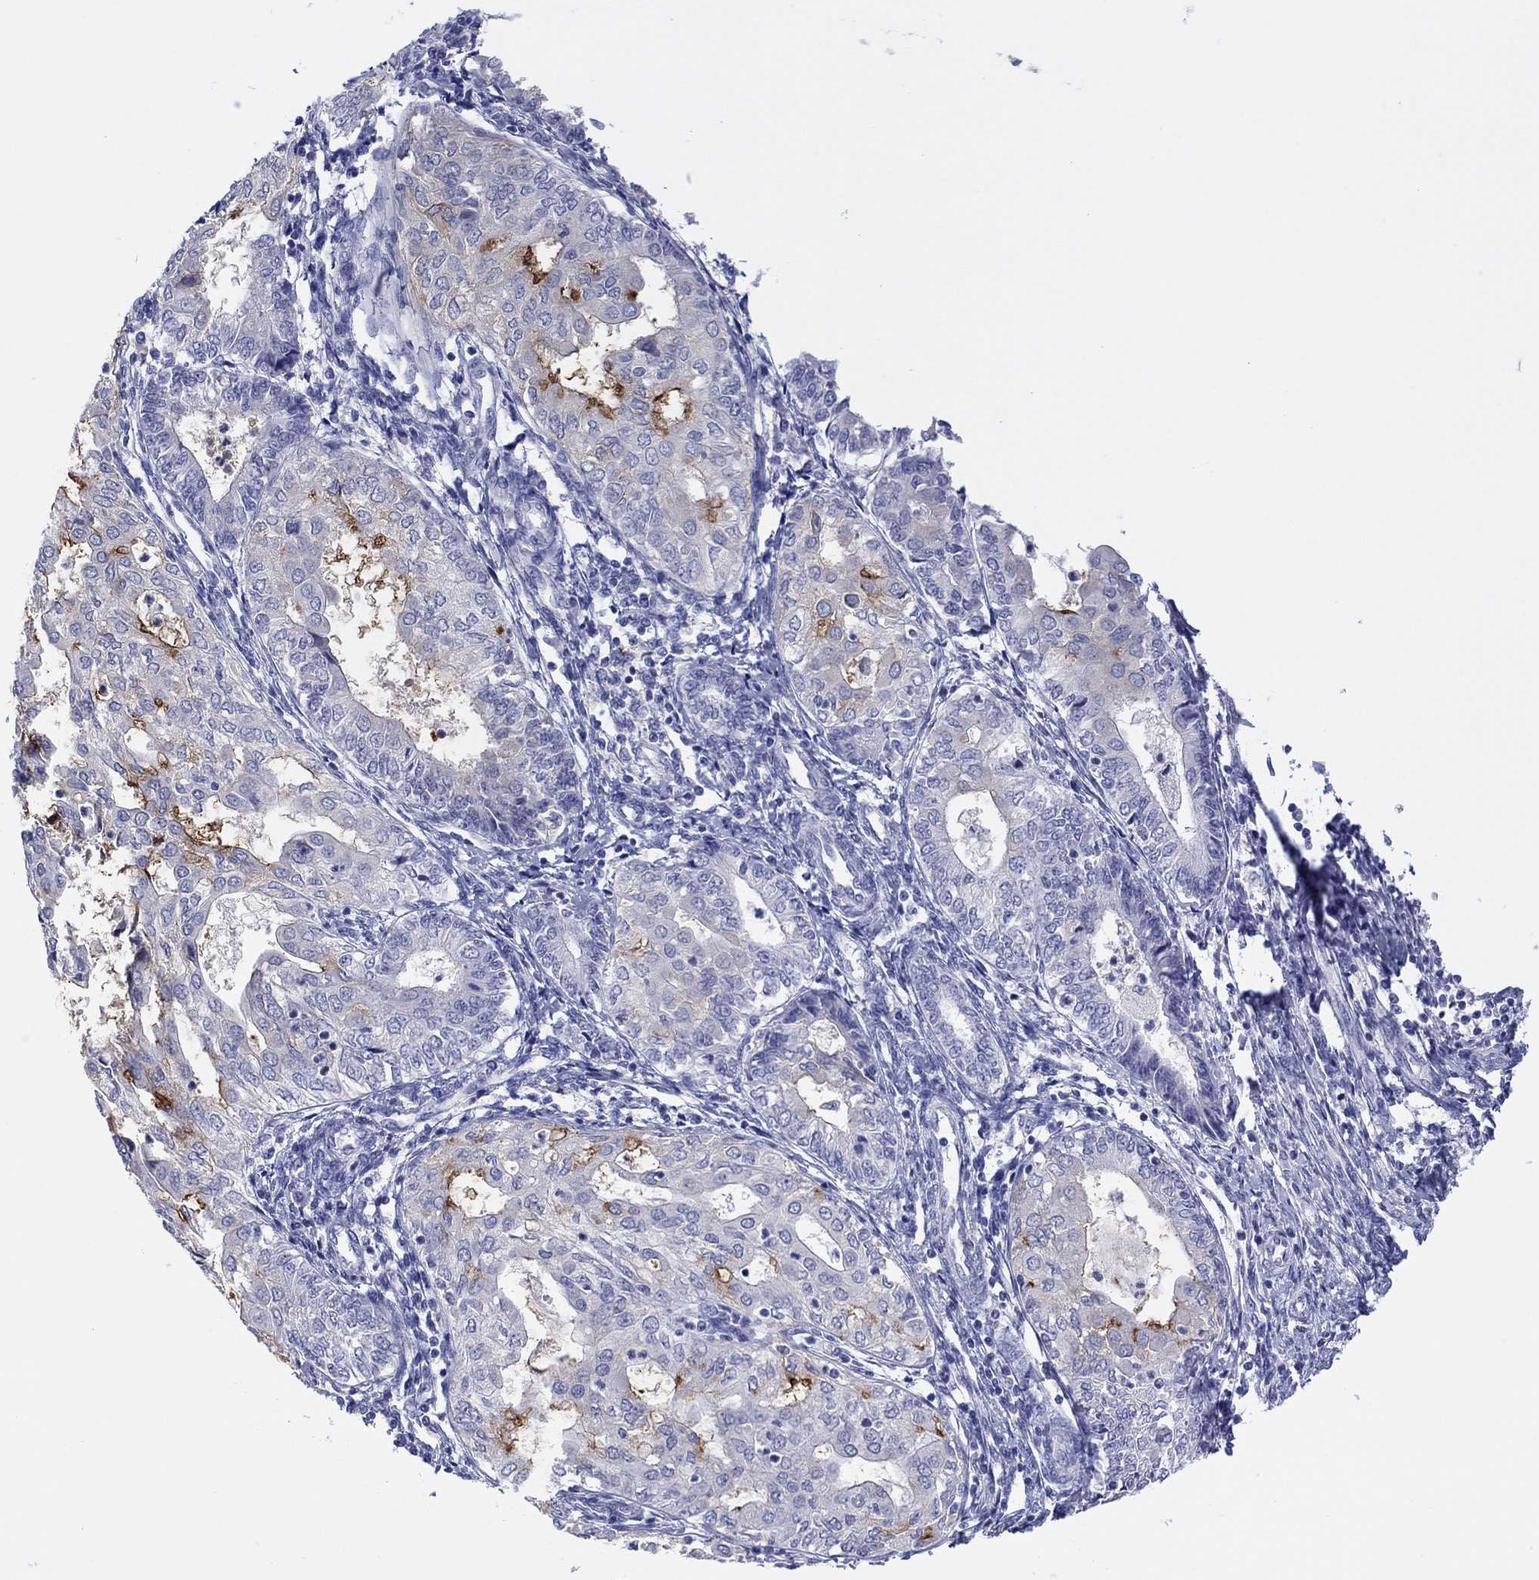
{"staining": {"intensity": "strong", "quantity": "<25%", "location": "cytoplasmic/membranous"}, "tissue": "endometrial cancer", "cell_type": "Tumor cells", "image_type": "cancer", "snomed": [{"axis": "morphology", "description": "Adenocarcinoma, NOS"}, {"axis": "topography", "description": "Endometrium"}], "caption": "Immunohistochemistry of human endometrial cancer (adenocarcinoma) shows medium levels of strong cytoplasmic/membranous positivity in approximately <25% of tumor cells.", "gene": "ERICH3", "patient": {"sex": "female", "age": 68}}